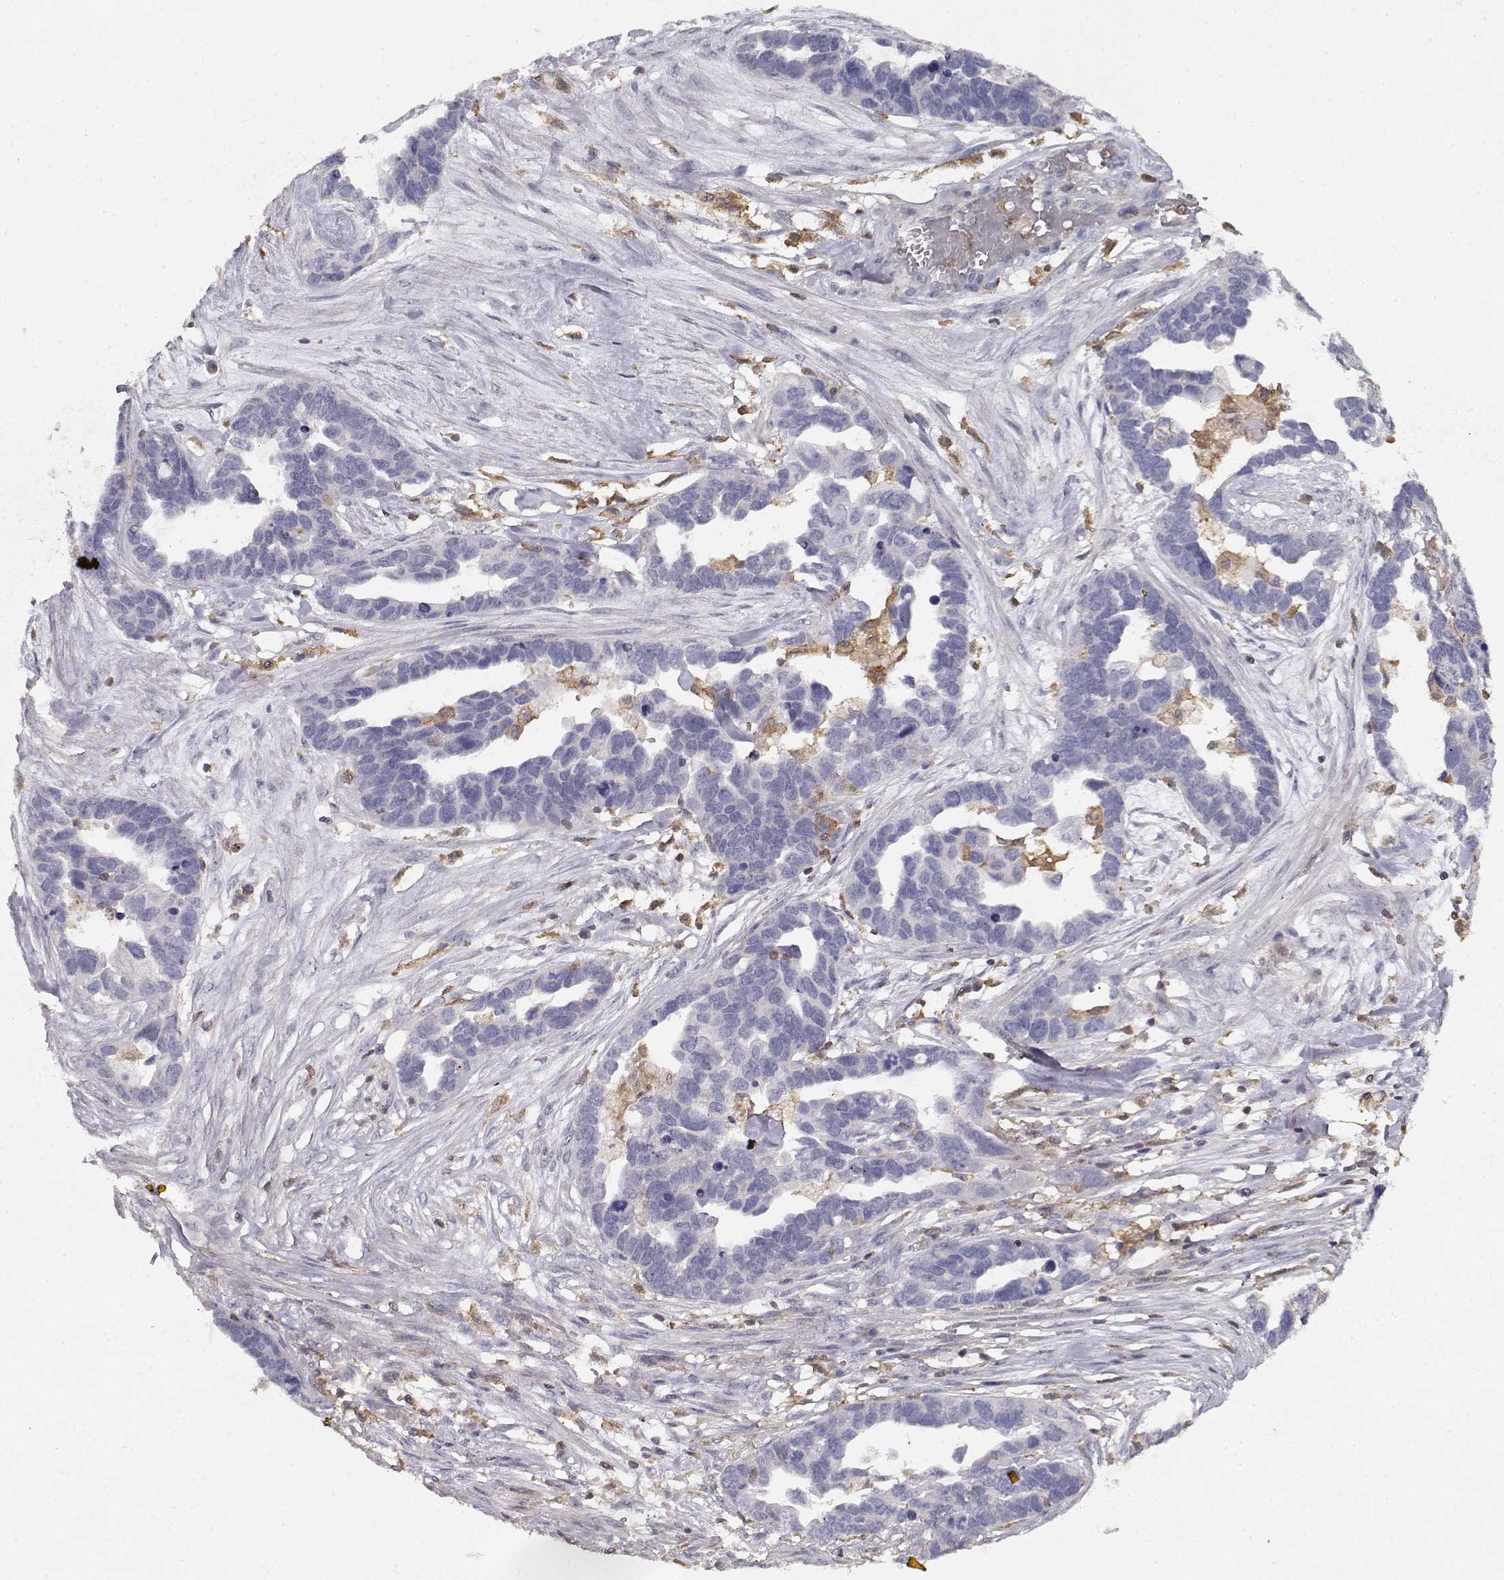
{"staining": {"intensity": "negative", "quantity": "none", "location": "none"}, "tissue": "ovarian cancer", "cell_type": "Tumor cells", "image_type": "cancer", "snomed": [{"axis": "morphology", "description": "Cystadenocarcinoma, serous, NOS"}, {"axis": "topography", "description": "Ovary"}], "caption": "This is an IHC photomicrograph of serous cystadenocarcinoma (ovarian). There is no staining in tumor cells.", "gene": "VAV1", "patient": {"sex": "female", "age": 54}}